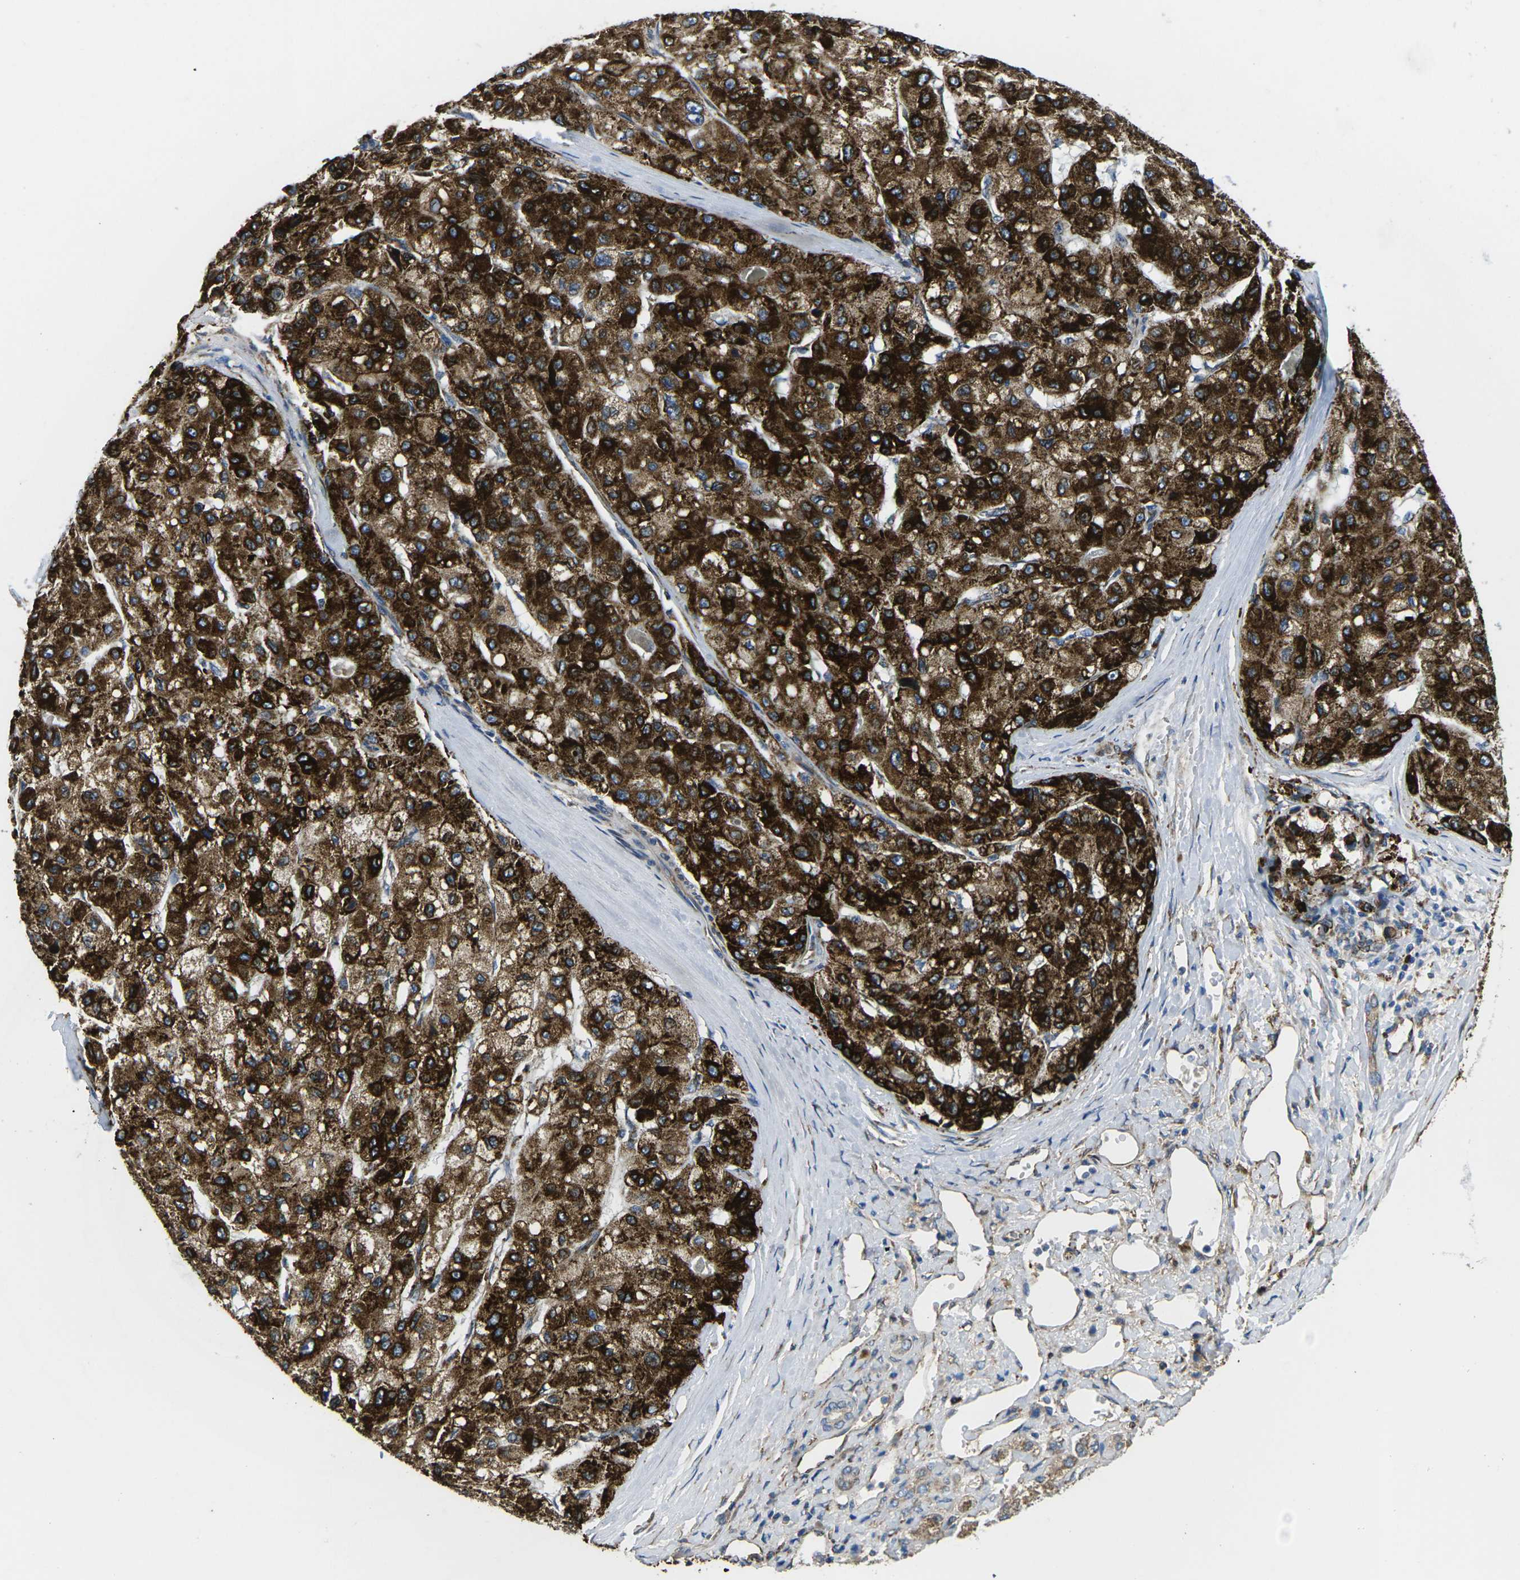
{"staining": {"intensity": "strong", "quantity": ">75%", "location": "cytoplasmic/membranous"}, "tissue": "liver cancer", "cell_type": "Tumor cells", "image_type": "cancer", "snomed": [{"axis": "morphology", "description": "Carcinoma, Hepatocellular, NOS"}, {"axis": "topography", "description": "Liver"}], "caption": "Liver cancer stained for a protein displays strong cytoplasmic/membranous positivity in tumor cells.", "gene": "PDZD8", "patient": {"sex": "male", "age": 80}}